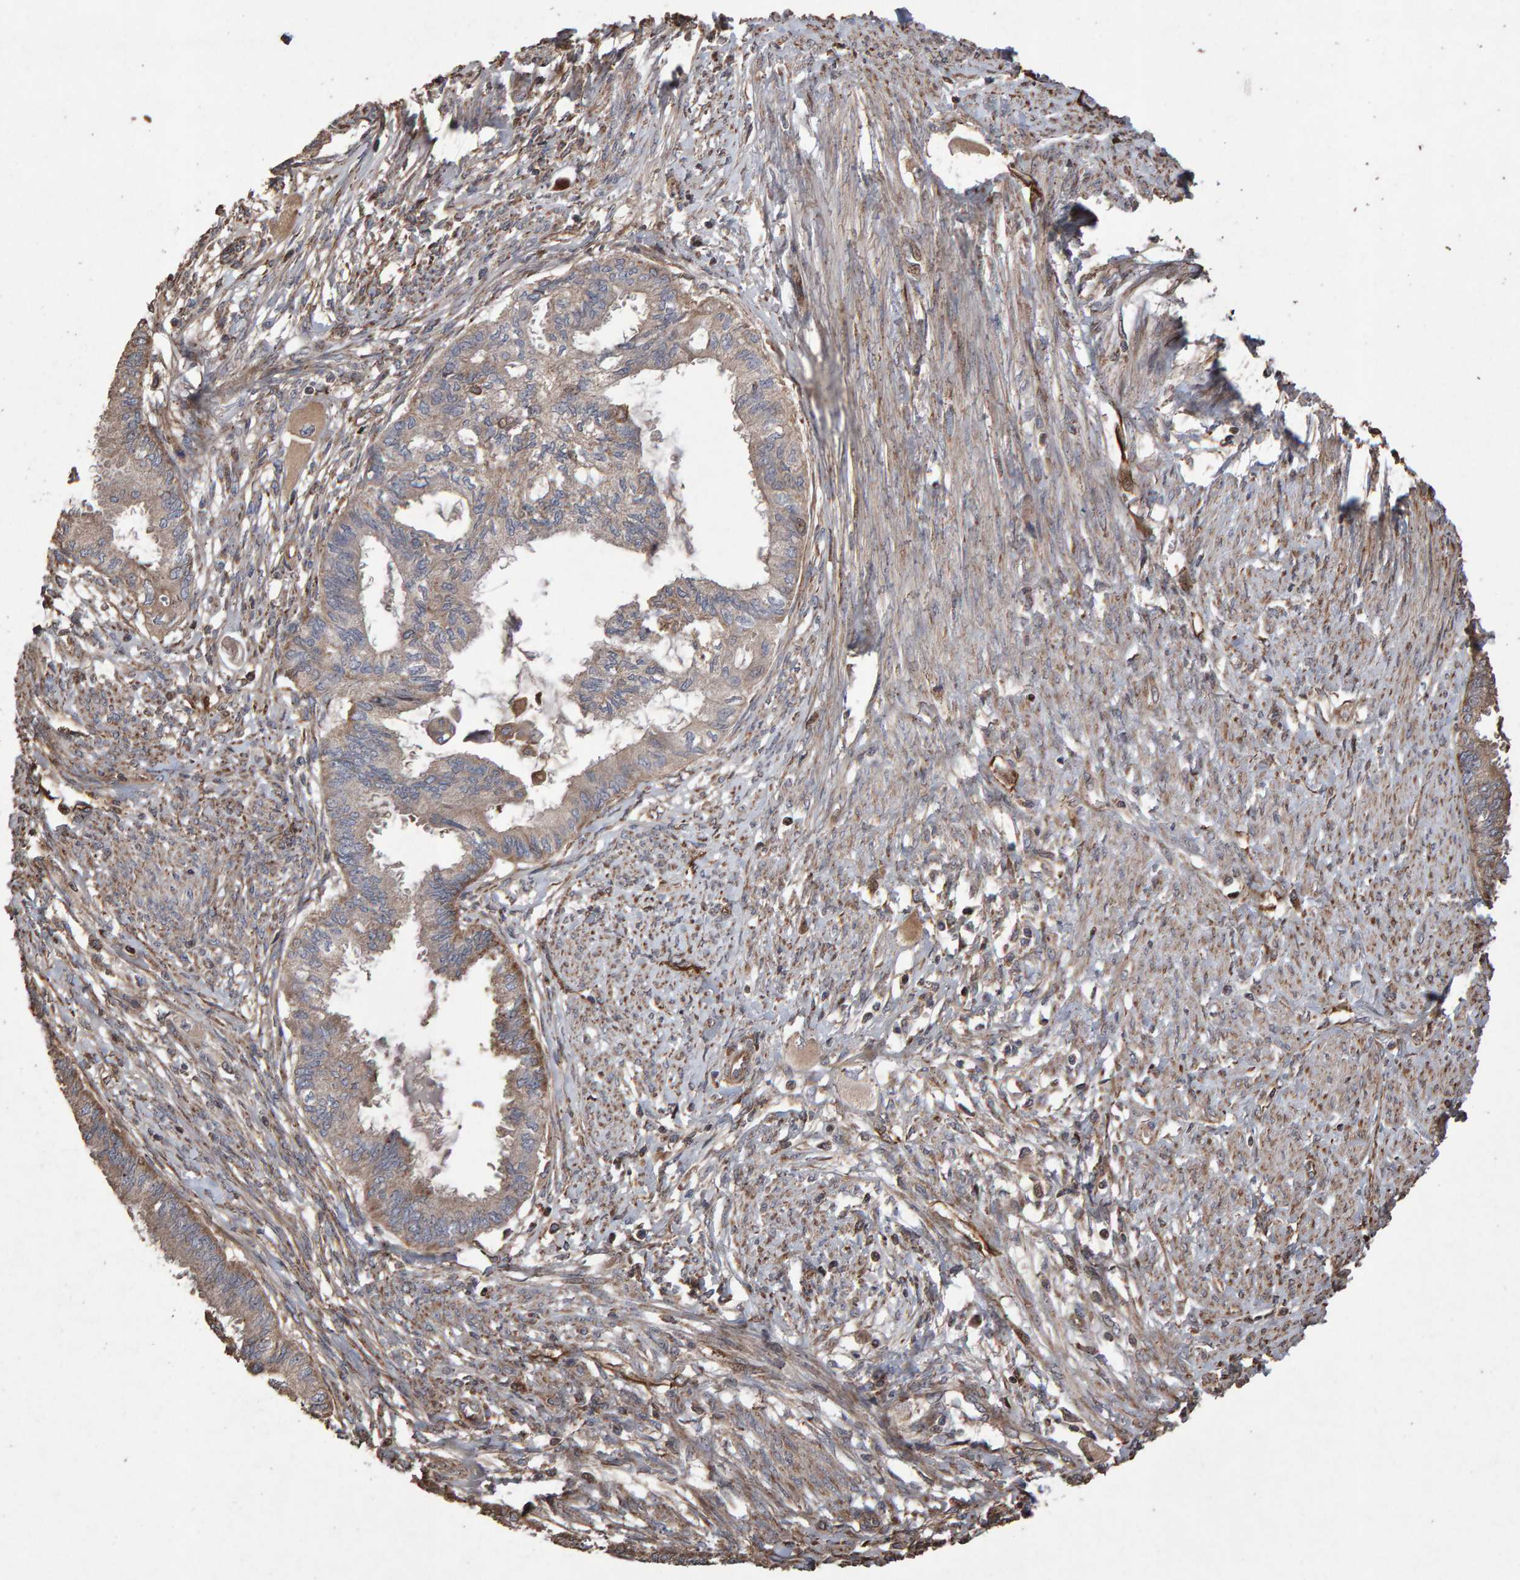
{"staining": {"intensity": "weak", "quantity": ">75%", "location": "cytoplasmic/membranous"}, "tissue": "cervical cancer", "cell_type": "Tumor cells", "image_type": "cancer", "snomed": [{"axis": "morphology", "description": "Normal tissue, NOS"}, {"axis": "morphology", "description": "Adenocarcinoma, NOS"}, {"axis": "topography", "description": "Cervix"}, {"axis": "topography", "description": "Endometrium"}], "caption": "A micrograph showing weak cytoplasmic/membranous expression in about >75% of tumor cells in cervical adenocarcinoma, as visualized by brown immunohistochemical staining.", "gene": "OSBP2", "patient": {"sex": "female", "age": 86}}